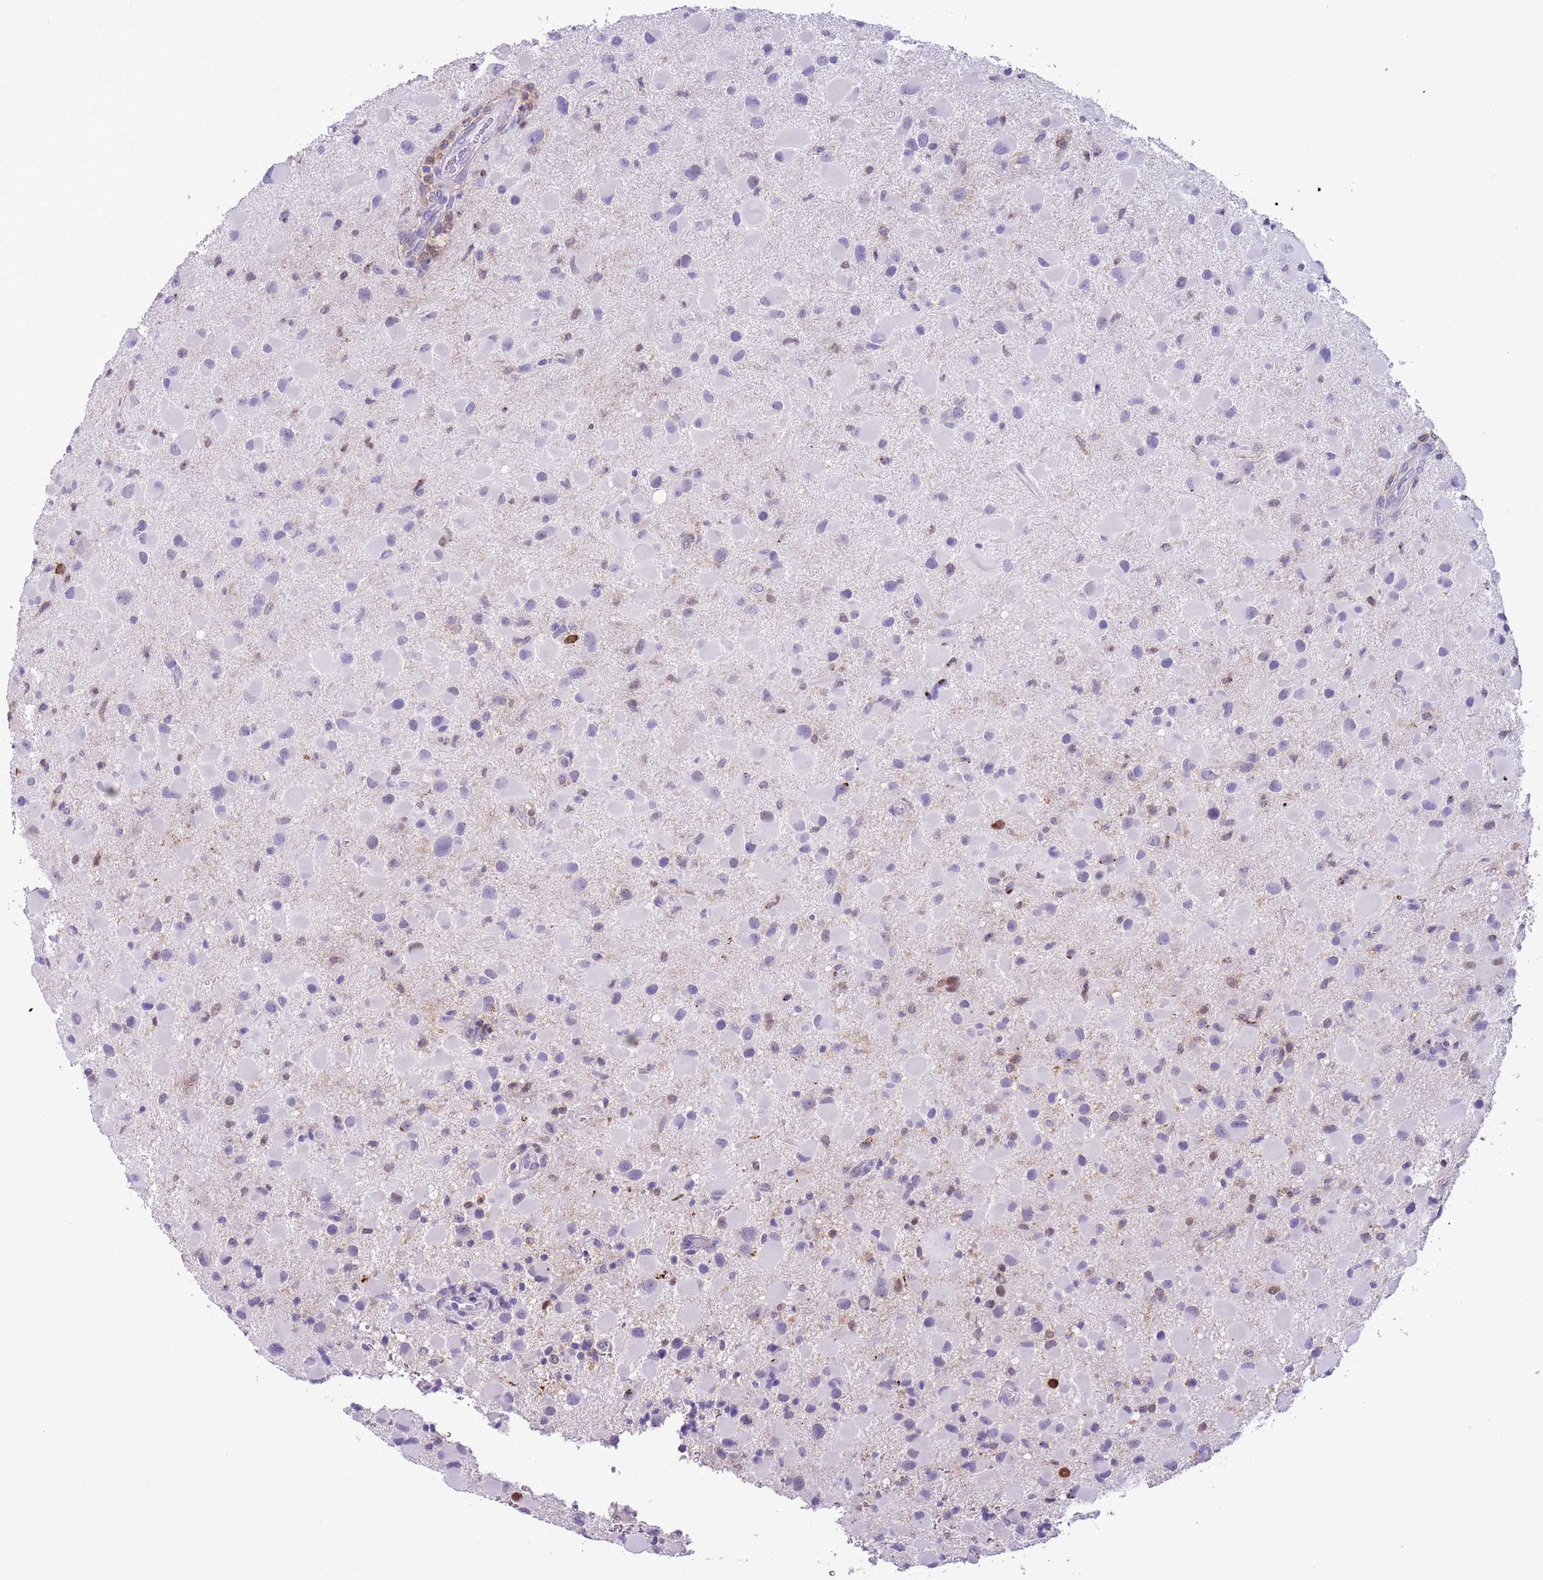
{"staining": {"intensity": "negative", "quantity": "none", "location": "none"}, "tissue": "glioma", "cell_type": "Tumor cells", "image_type": "cancer", "snomed": [{"axis": "morphology", "description": "Glioma, malignant, Low grade"}, {"axis": "topography", "description": "Brain"}], "caption": "Histopathology image shows no significant protein positivity in tumor cells of glioma.", "gene": "PFKFB2", "patient": {"sex": "female", "age": 32}}